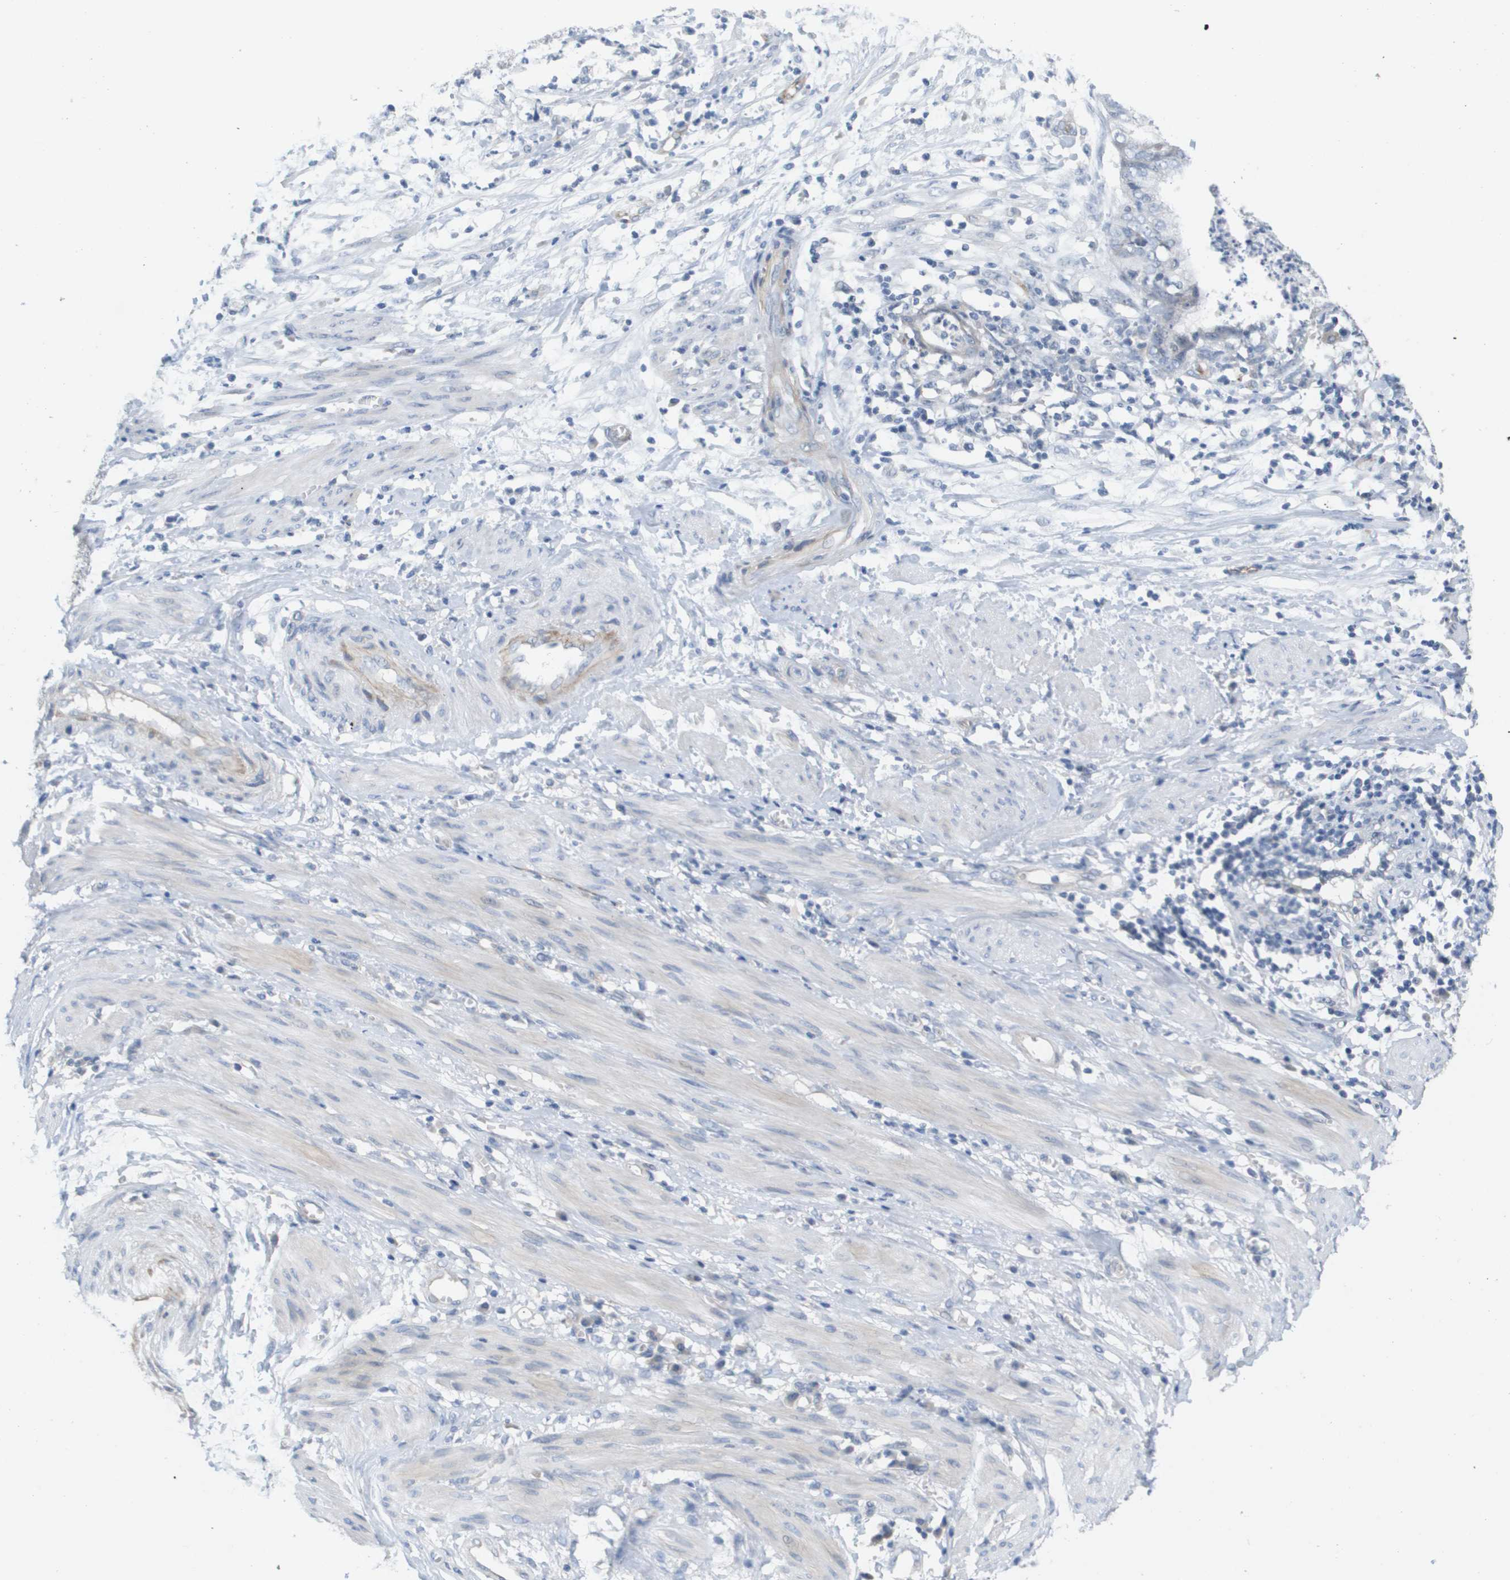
{"staining": {"intensity": "negative", "quantity": "none", "location": "none"}, "tissue": "endometrial cancer", "cell_type": "Tumor cells", "image_type": "cancer", "snomed": [{"axis": "morphology", "description": "Necrosis, NOS"}, {"axis": "morphology", "description": "Adenocarcinoma, NOS"}, {"axis": "topography", "description": "Endometrium"}], "caption": "DAB immunohistochemical staining of human endometrial cancer (adenocarcinoma) displays no significant expression in tumor cells.", "gene": "ANGPT2", "patient": {"sex": "female", "age": 79}}